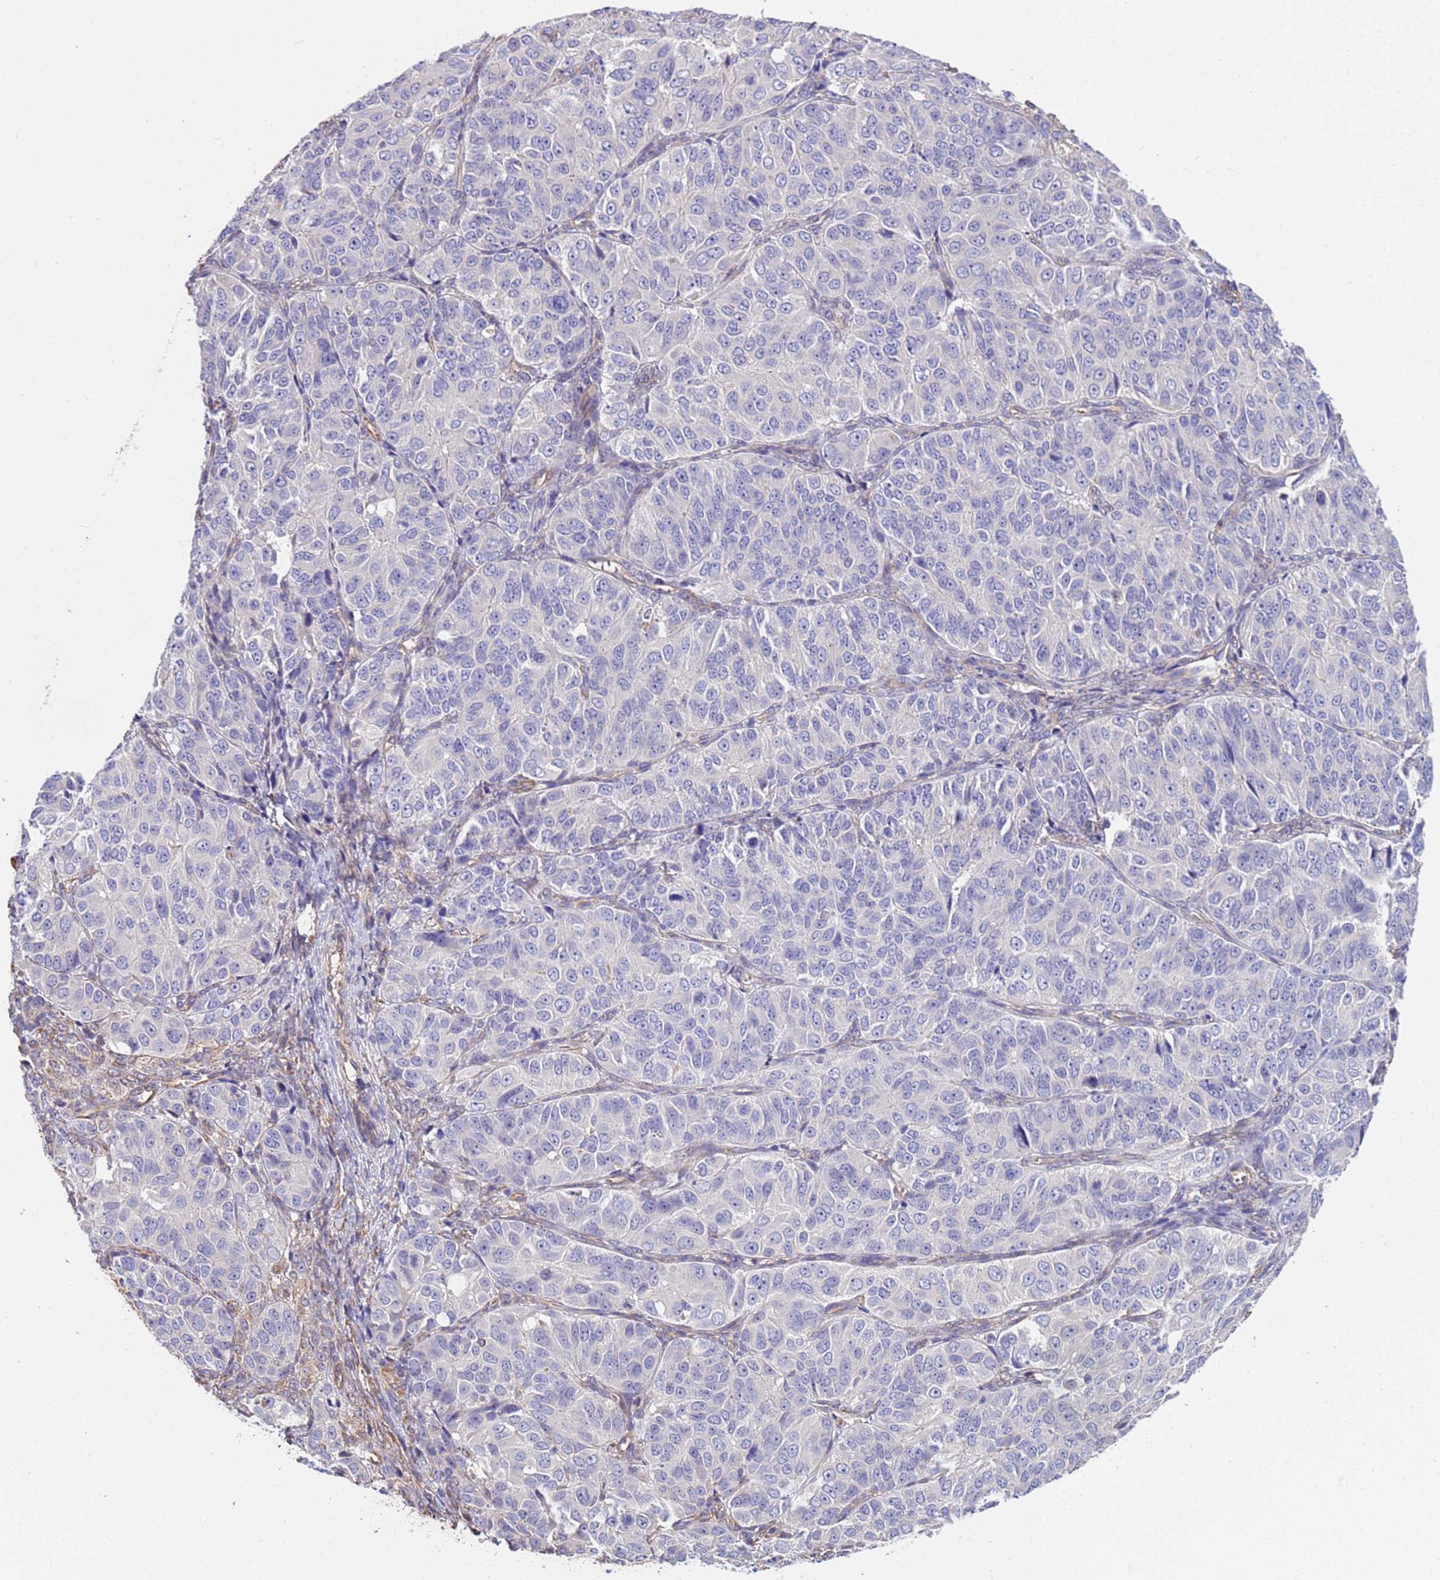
{"staining": {"intensity": "negative", "quantity": "none", "location": "none"}, "tissue": "ovarian cancer", "cell_type": "Tumor cells", "image_type": "cancer", "snomed": [{"axis": "morphology", "description": "Carcinoma, endometroid"}, {"axis": "topography", "description": "Ovary"}], "caption": "Immunohistochemistry (IHC) micrograph of neoplastic tissue: ovarian endometroid carcinoma stained with DAB displays no significant protein positivity in tumor cells. (DAB (3,3'-diaminobenzidine) IHC visualized using brightfield microscopy, high magnification).", "gene": "TCEAL3", "patient": {"sex": "female", "age": 51}}